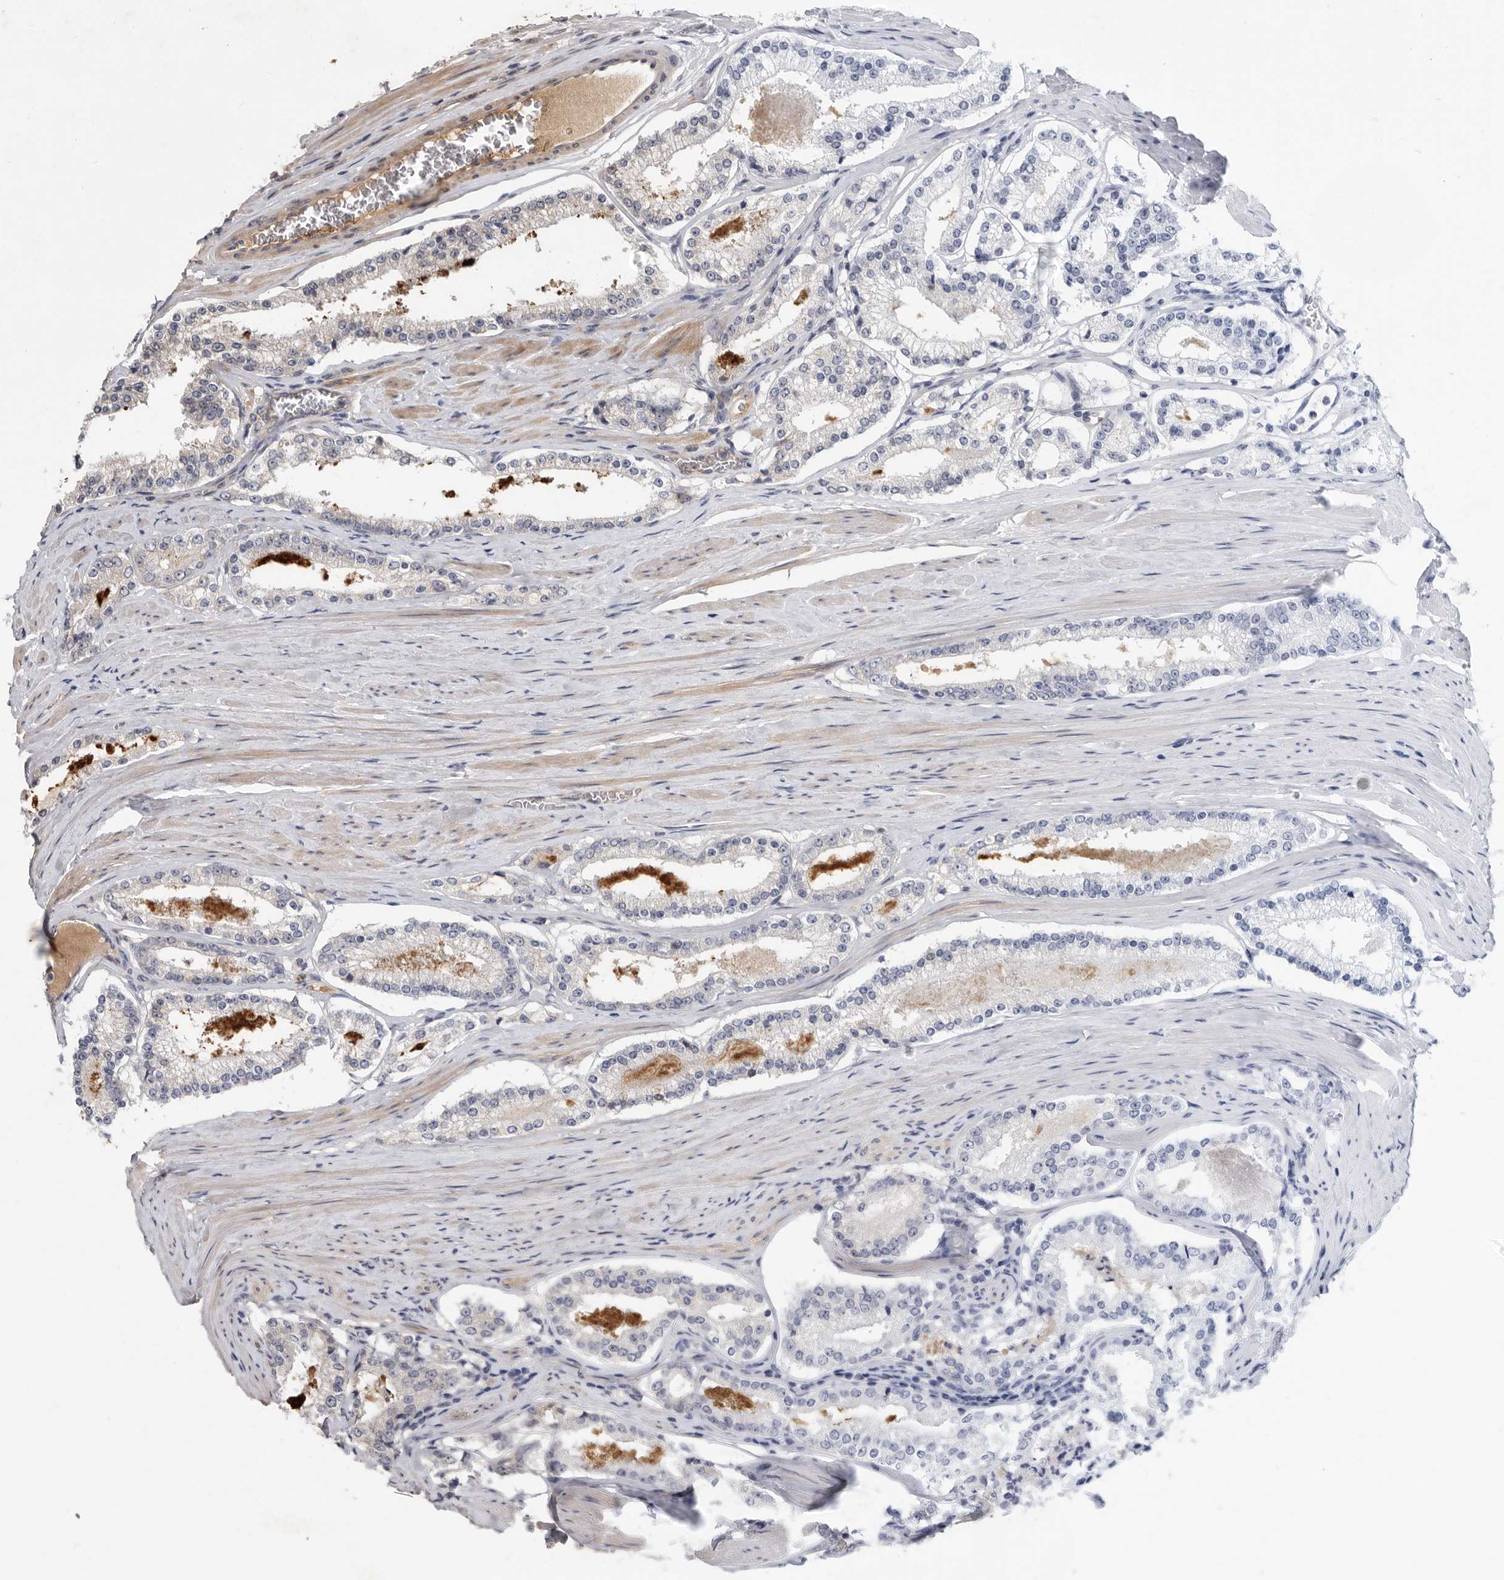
{"staining": {"intensity": "negative", "quantity": "none", "location": "none"}, "tissue": "prostate cancer", "cell_type": "Tumor cells", "image_type": "cancer", "snomed": [{"axis": "morphology", "description": "Adenocarcinoma, Low grade"}, {"axis": "topography", "description": "Prostate"}], "caption": "DAB (3,3'-diaminobenzidine) immunohistochemical staining of prostate cancer (low-grade adenocarcinoma) shows no significant positivity in tumor cells.", "gene": "DNAJC28", "patient": {"sex": "male", "age": 70}}